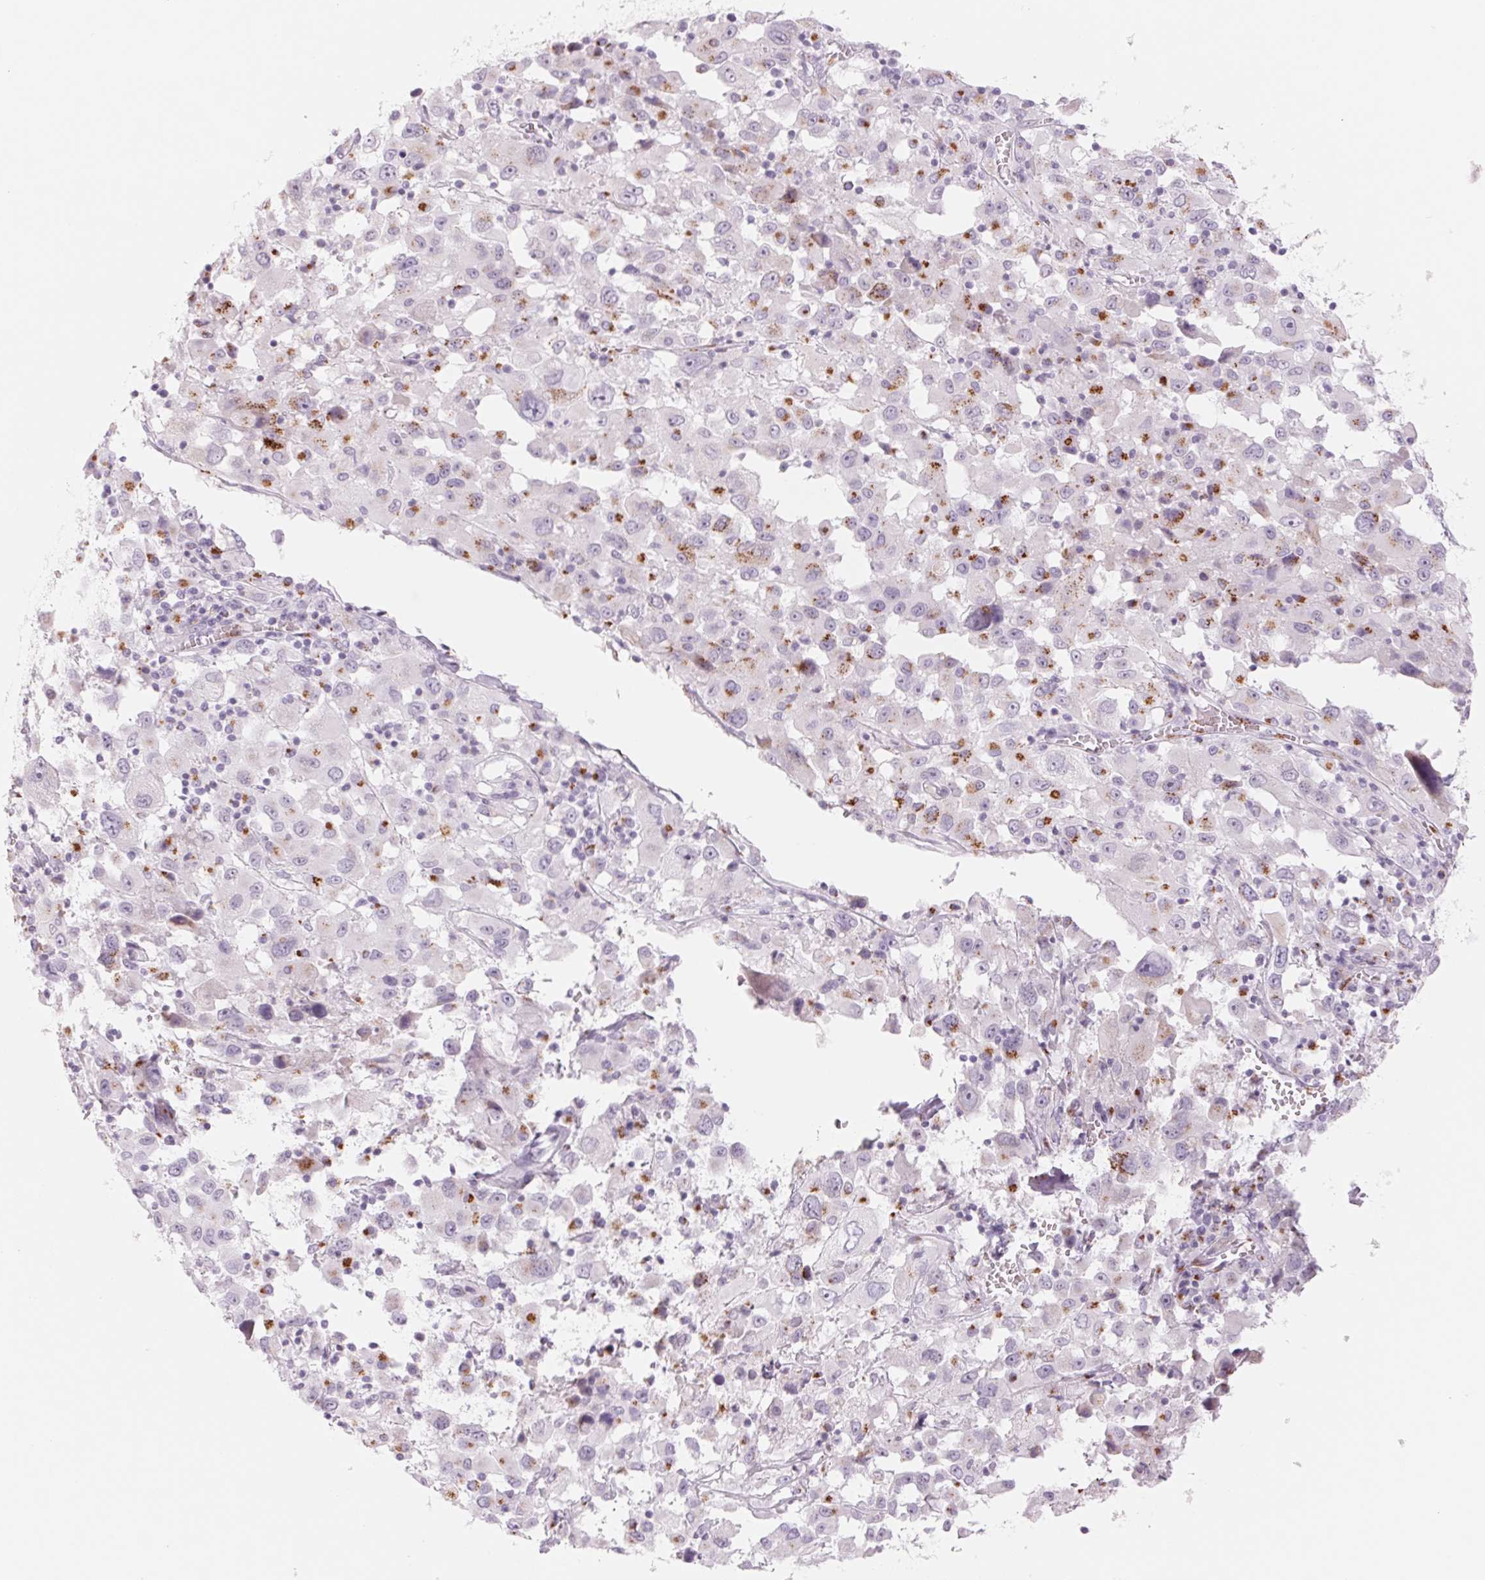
{"staining": {"intensity": "moderate", "quantity": "25%-75%", "location": "cytoplasmic/membranous"}, "tissue": "melanoma", "cell_type": "Tumor cells", "image_type": "cancer", "snomed": [{"axis": "morphology", "description": "Malignant melanoma, Metastatic site"}, {"axis": "topography", "description": "Soft tissue"}], "caption": "Immunohistochemical staining of malignant melanoma (metastatic site) exhibits medium levels of moderate cytoplasmic/membranous expression in about 25%-75% of tumor cells.", "gene": "GALNT7", "patient": {"sex": "male", "age": 50}}